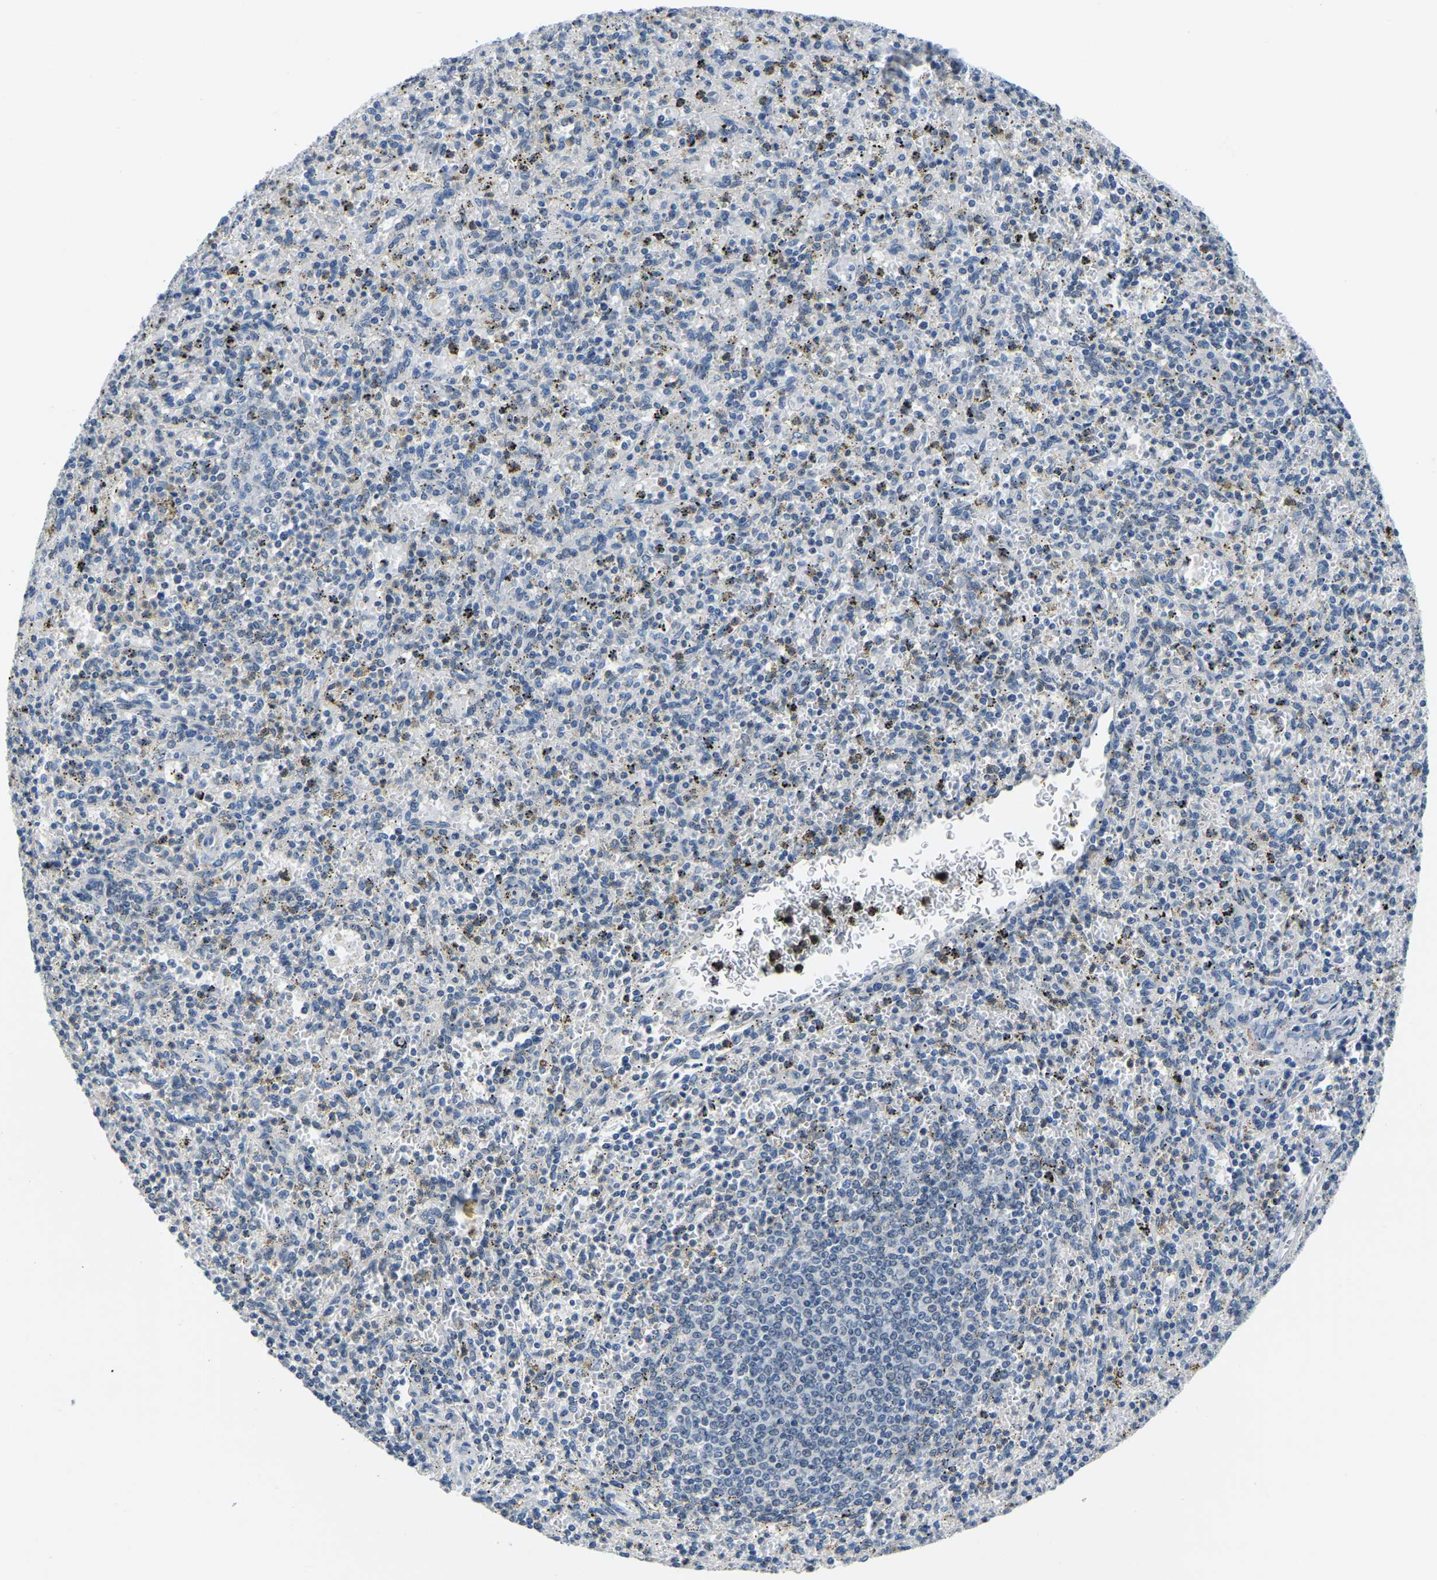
{"staining": {"intensity": "negative", "quantity": "none", "location": "none"}, "tissue": "spleen", "cell_type": "Cells in red pulp", "image_type": "normal", "snomed": [{"axis": "morphology", "description": "Normal tissue, NOS"}, {"axis": "topography", "description": "Spleen"}], "caption": "High power microscopy photomicrograph of an immunohistochemistry micrograph of benign spleen, revealing no significant expression in cells in red pulp.", "gene": "RANBP2", "patient": {"sex": "male", "age": 72}}